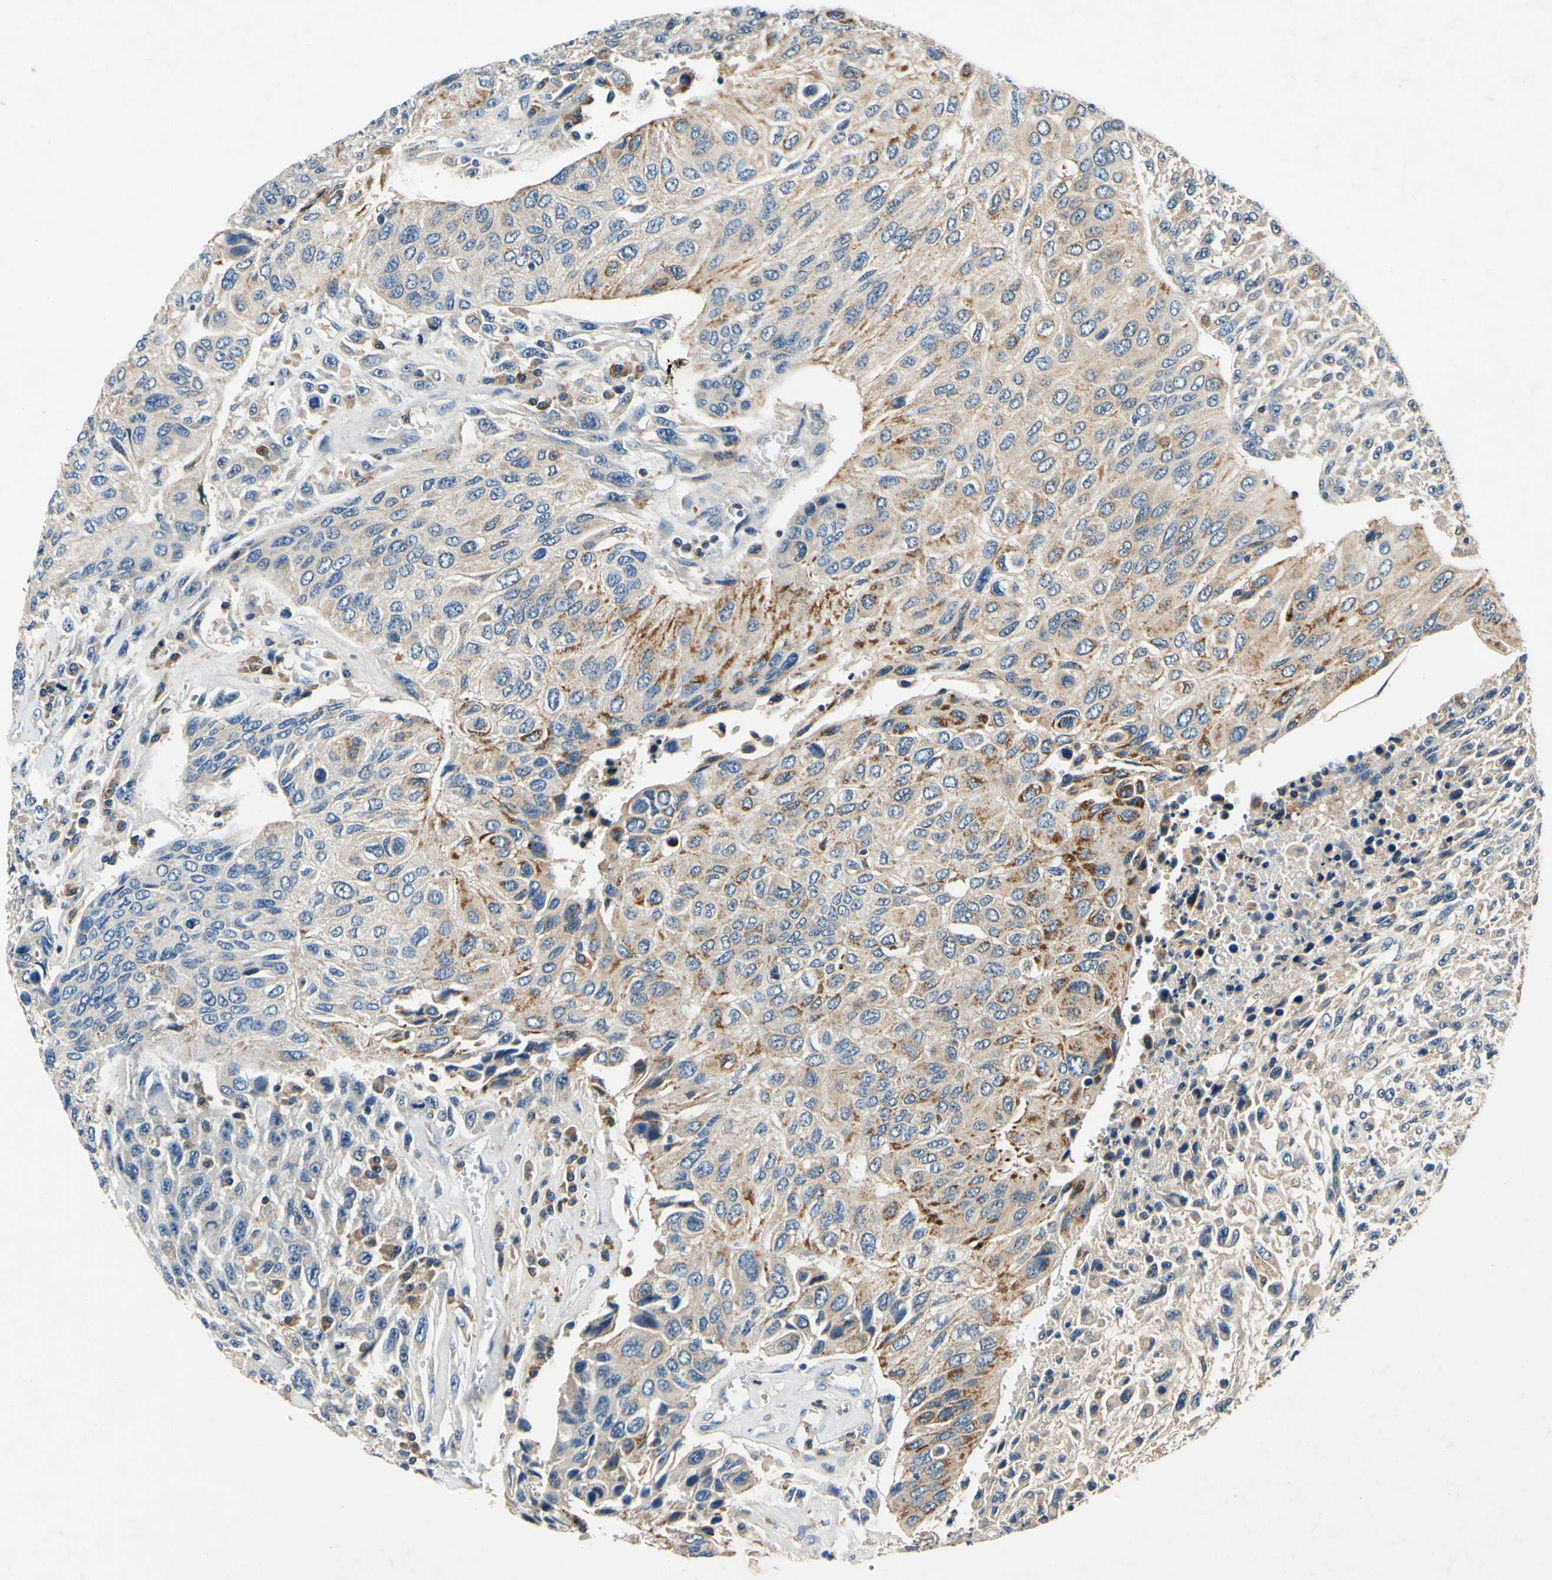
{"staining": {"intensity": "moderate", "quantity": "<25%", "location": "cytoplasmic/membranous"}, "tissue": "urothelial cancer", "cell_type": "Tumor cells", "image_type": "cancer", "snomed": [{"axis": "morphology", "description": "Urothelial carcinoma, High grade"}, {"axis": "topography", "description": "Urinary bladder"}], "caption": "About <25% of tumor cells in high-grade urothelial carcinoma exhibit moderate cytoplasmic/membranous protein expression as visualized by brown immunohistochemical staining.", "gene": "PLA2G4A", "patient": {"sex": "male", "age": 66}}